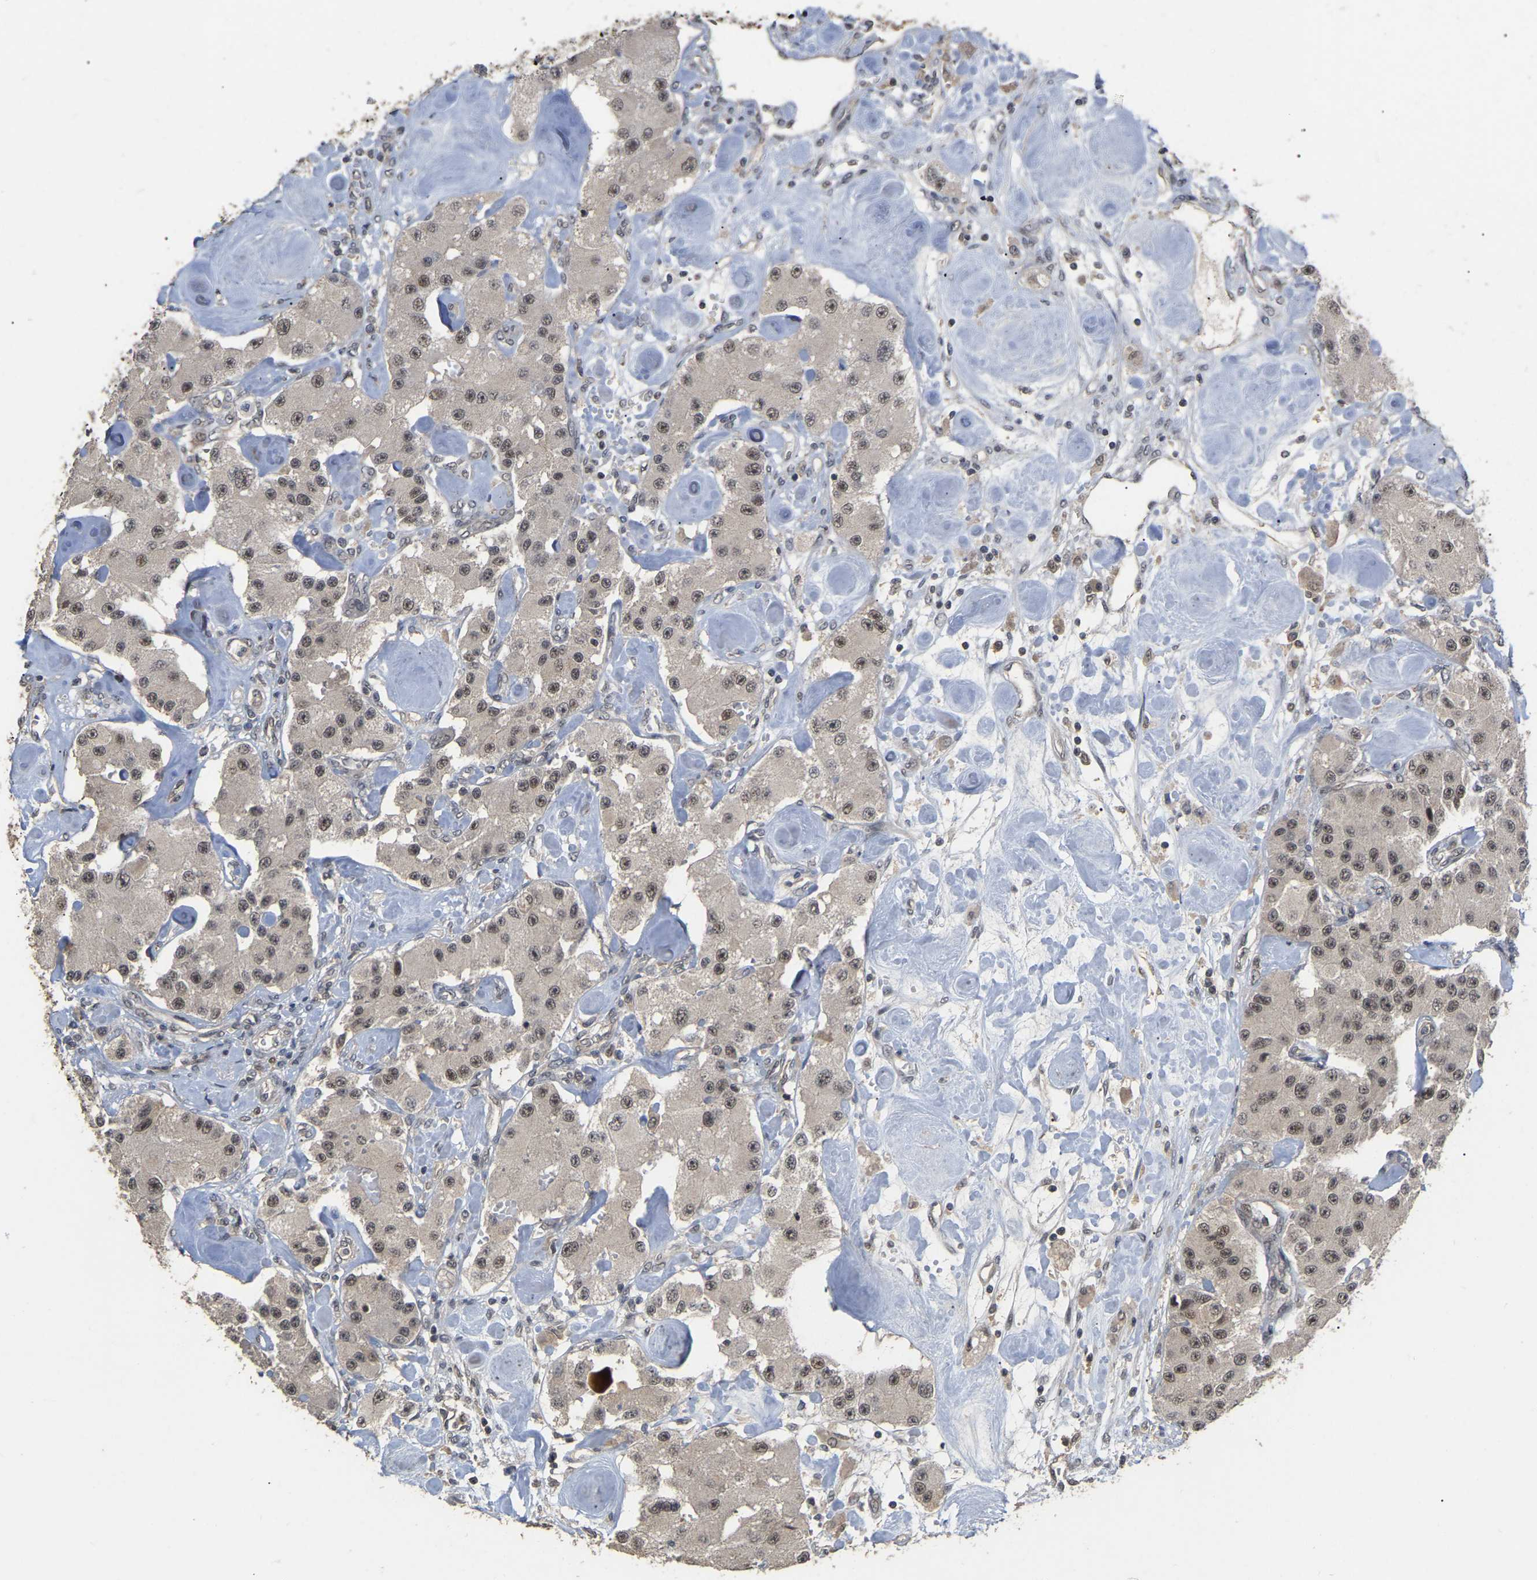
{"staining": {"intensity": "moderate", "quantity": ">75%", "location": "nuclear"}, "tissue": "carcinoid", "cell_type": "Tumor cells", "image_type": "cancer", "snomed": [{"axis": "morphology", "description": "Carcinoid, malignant, NOS"}, {"axis": "topography", "description": "Pancreas"}], "caption": "A brown stain labels moderate nuclear staining of a protein in malignant carcinoid tumor cells.", "gene": "JAZF1", "patient": {"sex": "male", "age": 41}}